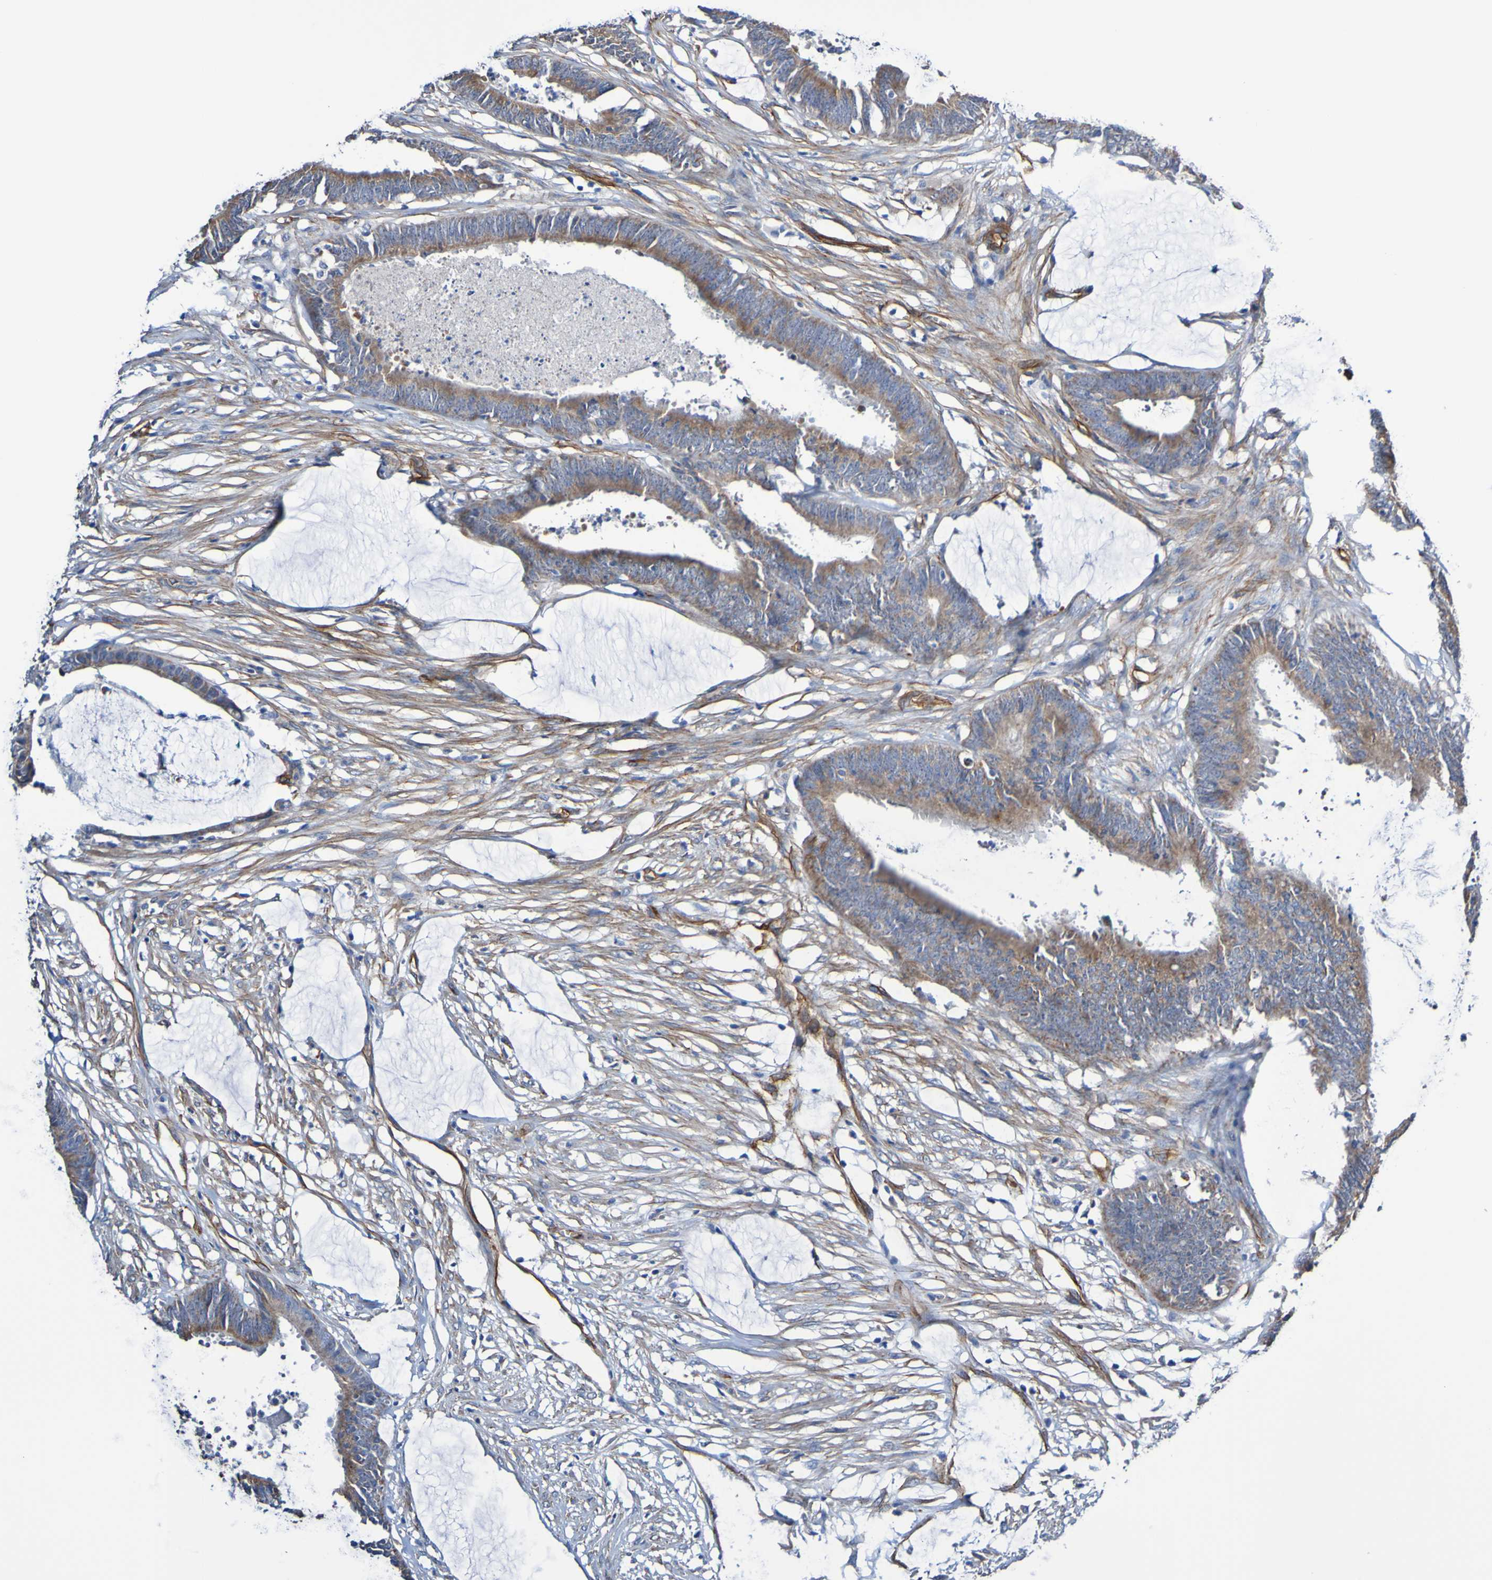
{"staining": {"intensity": "moderate", "quantity": ">75%", "location": "cytoplasmic/membranous"}, "tissue": "colorectal cancer", "cell_type": "Tumor cells", "image_type": "cancer", "snomed": [{"axis": "morphology", "description": "Adenocarcinoma, NOS"}, {"axis": "topography", "description": "Rectum"}], "caption": "An immunohistochemistry photomicrograph of tumor tissue is shown. Protein staining in brown labels moderate cytoplasmic/membranous positivity in colorectal cancer (adenocarcinoma) within tumor cells.", "gene": "ELMOD3", "patient": {"sex": "female", "age": 66}}